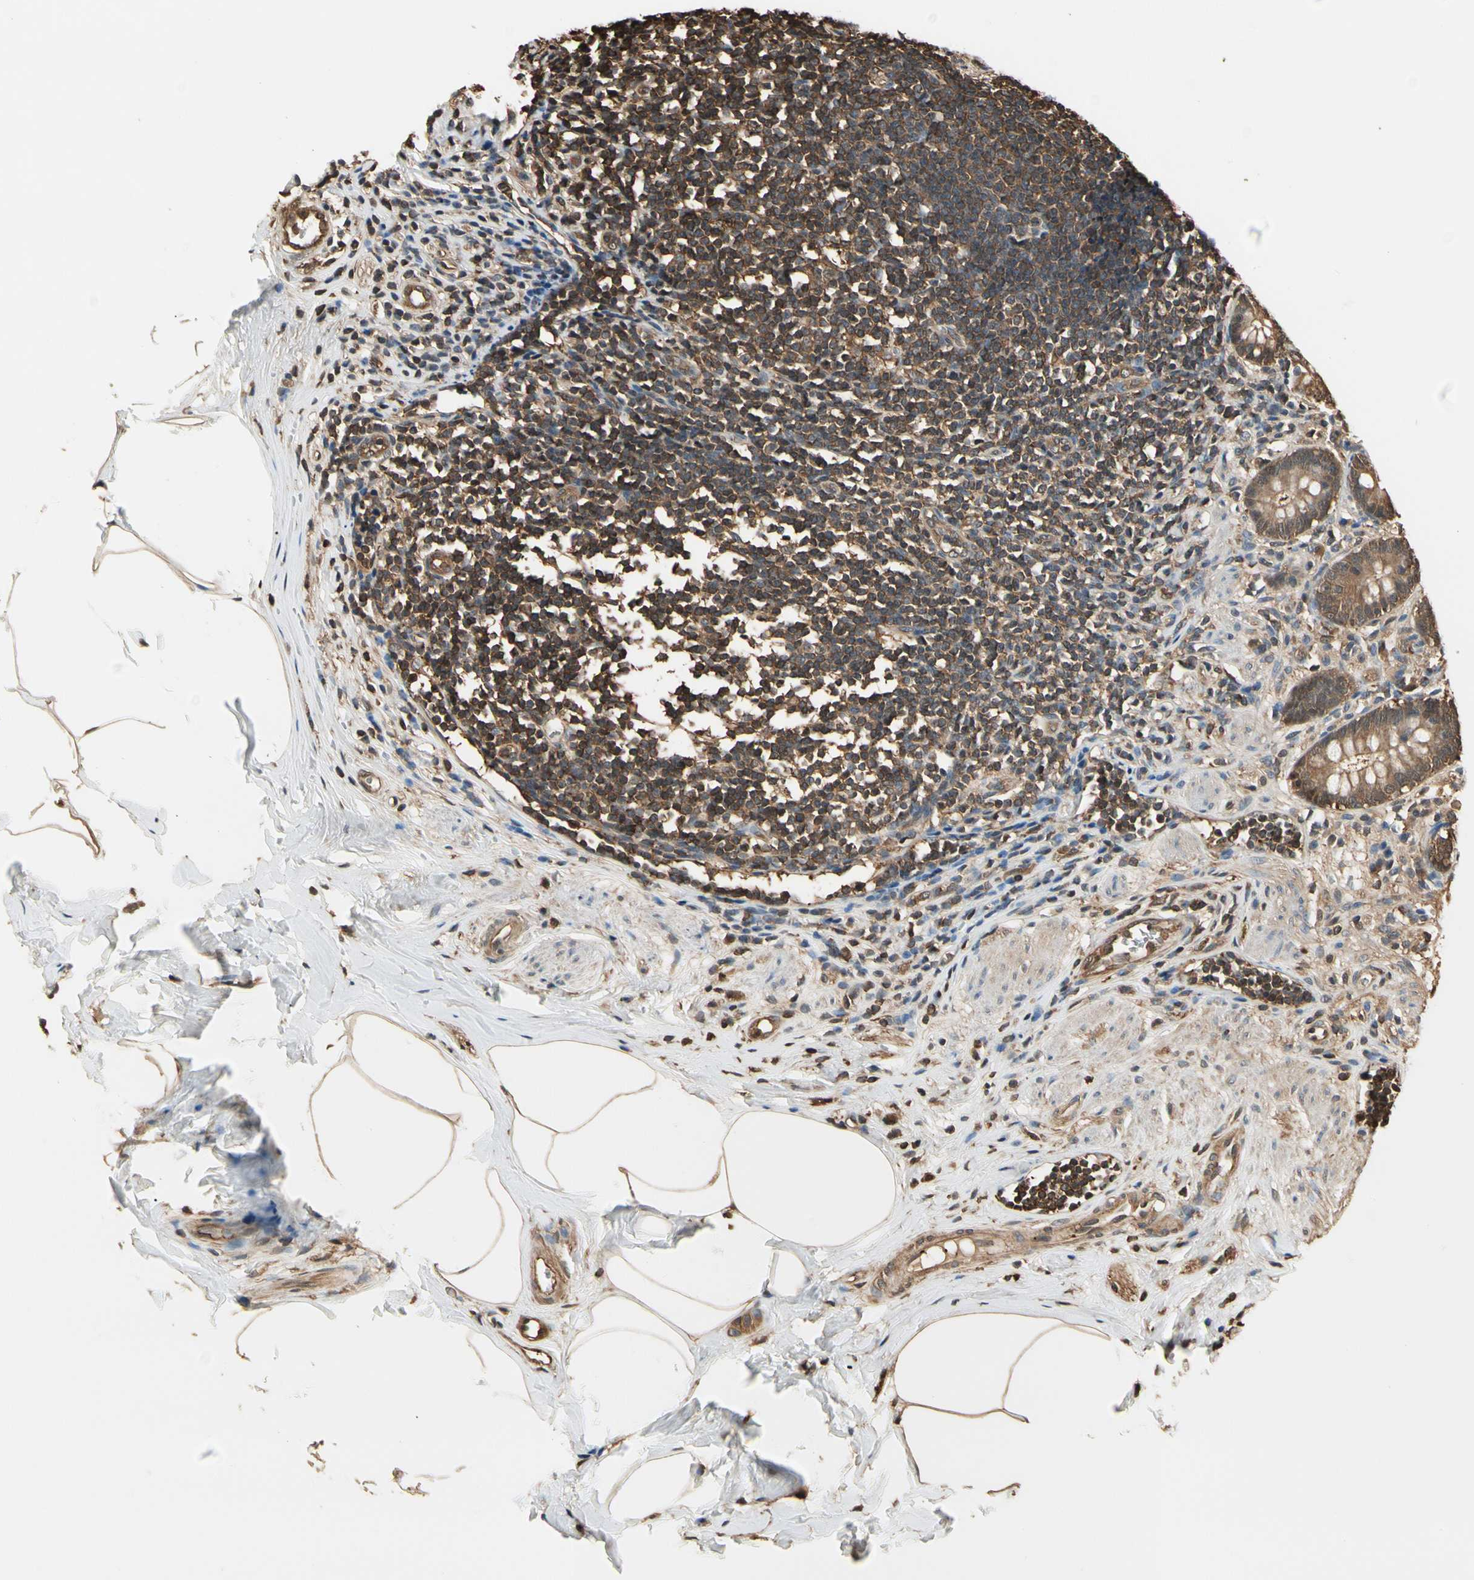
{"staining": {"intensity": "moderate", "quantity": ">75%", "location": "cytoplasmic/membranous"}, "tissue": "appendix", "cell_type": "Glandular cells", "image_type": "normal", "snomed": [{"axis": "morphology", "description": "Normal tissue, NOS"}, {"axis": "topography", "description": "Appendix"}], "caption": "IHC staining of normal appendix, which demonstrates medium levels of moderate cytoplasmic/membranous staining in approximately >75% of glandular cells indicating moderate cytoplasmic/membranous protein staining. The staining was performed using DAB (3,3'-diaminobenzidine) (brown) for protein detection and nuclei were counterstained in hematoxylin (blue).", "gene": "YWHAE", "patient": {"sex": "female", "age": 50}}